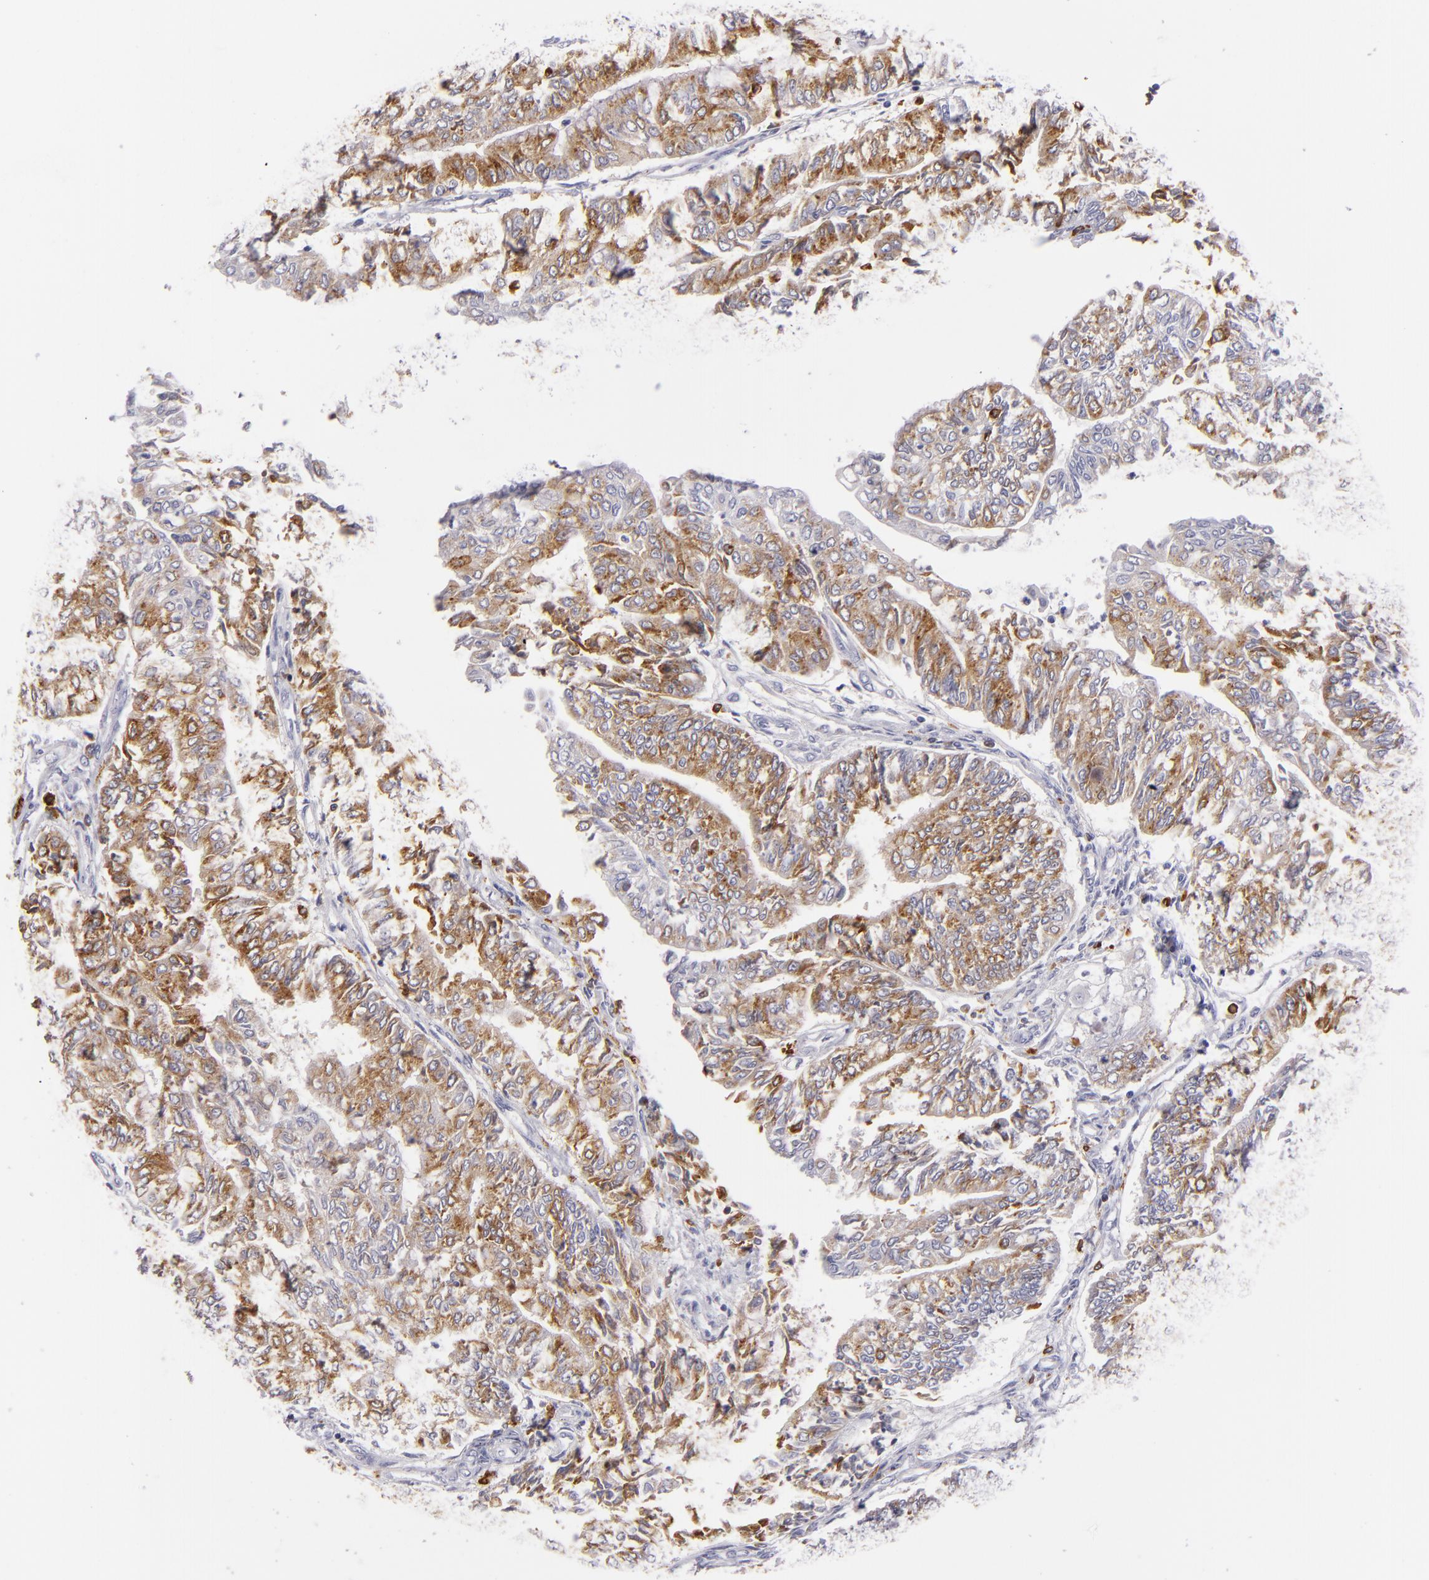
{"staining": {"intensity": "moderate", "quantity": "25%-75%", "location": "cytoplasmic/membranous"}, "tissue": "endometrial cancer", "cell_type": "Tumor cells", "image_type": "cancer", "snomed": [{"axis": "morphology", "description": "Adenocarcinoma, NOS"}, {"axis": "topography", "description": "Endometrium"}], "caption": "Protein staining demonstrates moderate cytoplasmic/membranous staining in about 25%-75% of tumor cells in endometrial adenocarcinoma.", "gene": "CD74", "patient": {"sex": "female", "age": 59}}